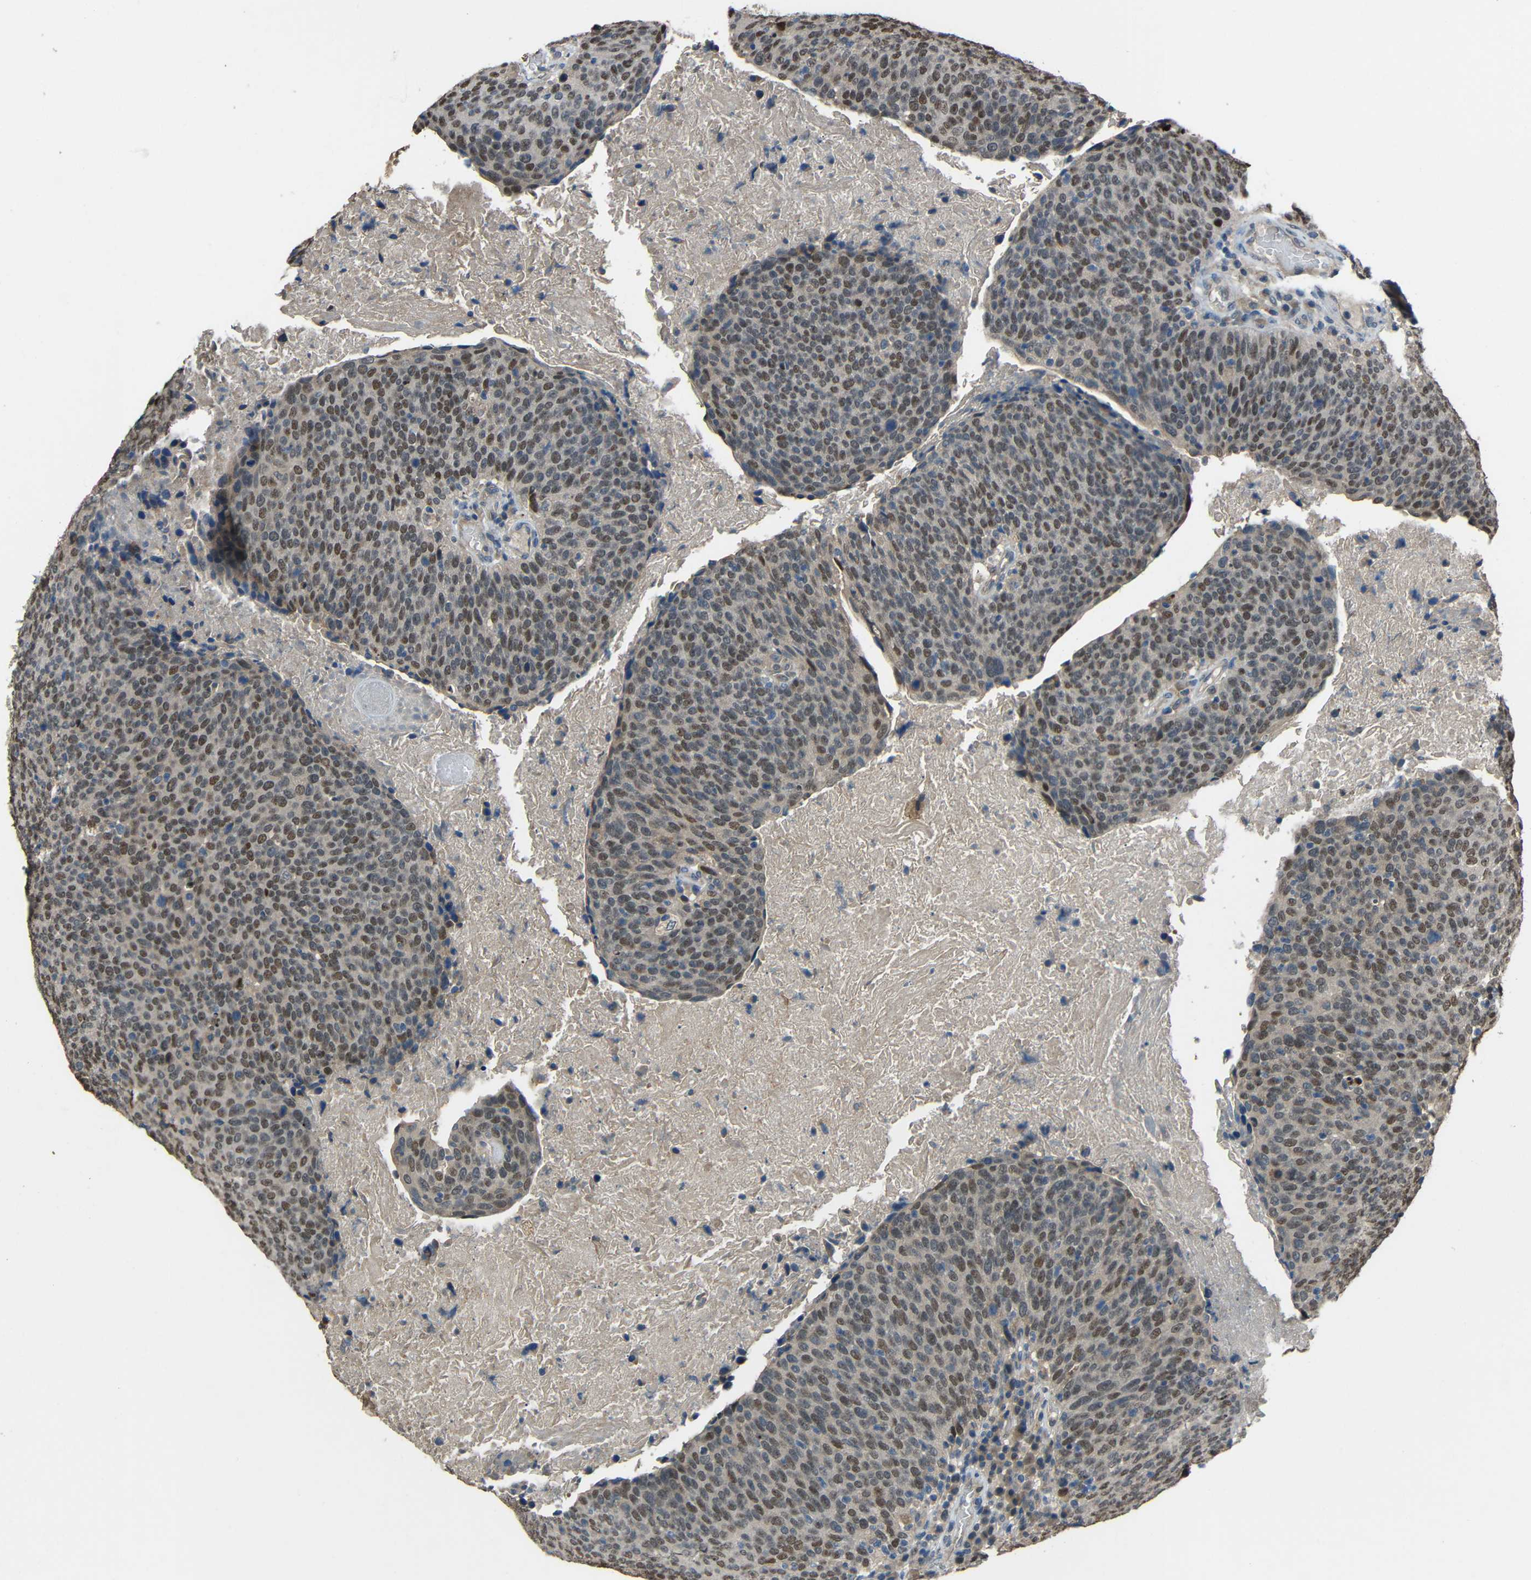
{"staining": {"intensity": "moderate", "quantity": "25%-75%", "location": "nuclear"}, "tissue": "head and neck cancer", "cell_type": "Tumor cells", "image_type": "cancer", "snomed": [{"axis": "morphology", "description": "Squamous cell carcinoma, NOS"}, {"axis": "morphology", "description": "Squamous cell carcinoma, metastatic, NOS"}, {"axis": "topography", "description": "Lymph node"}, {"axis": "topography", "description": "Head-Neck"}], "caption": "Immunohistochemical staining of squamous cell carcinoma (head and neck) displays moderate nuclear protein staining in approximately 25%-75% of tumor cells.", "gene": "STBD1", "patient": {"sex": "male", "age": 62}}